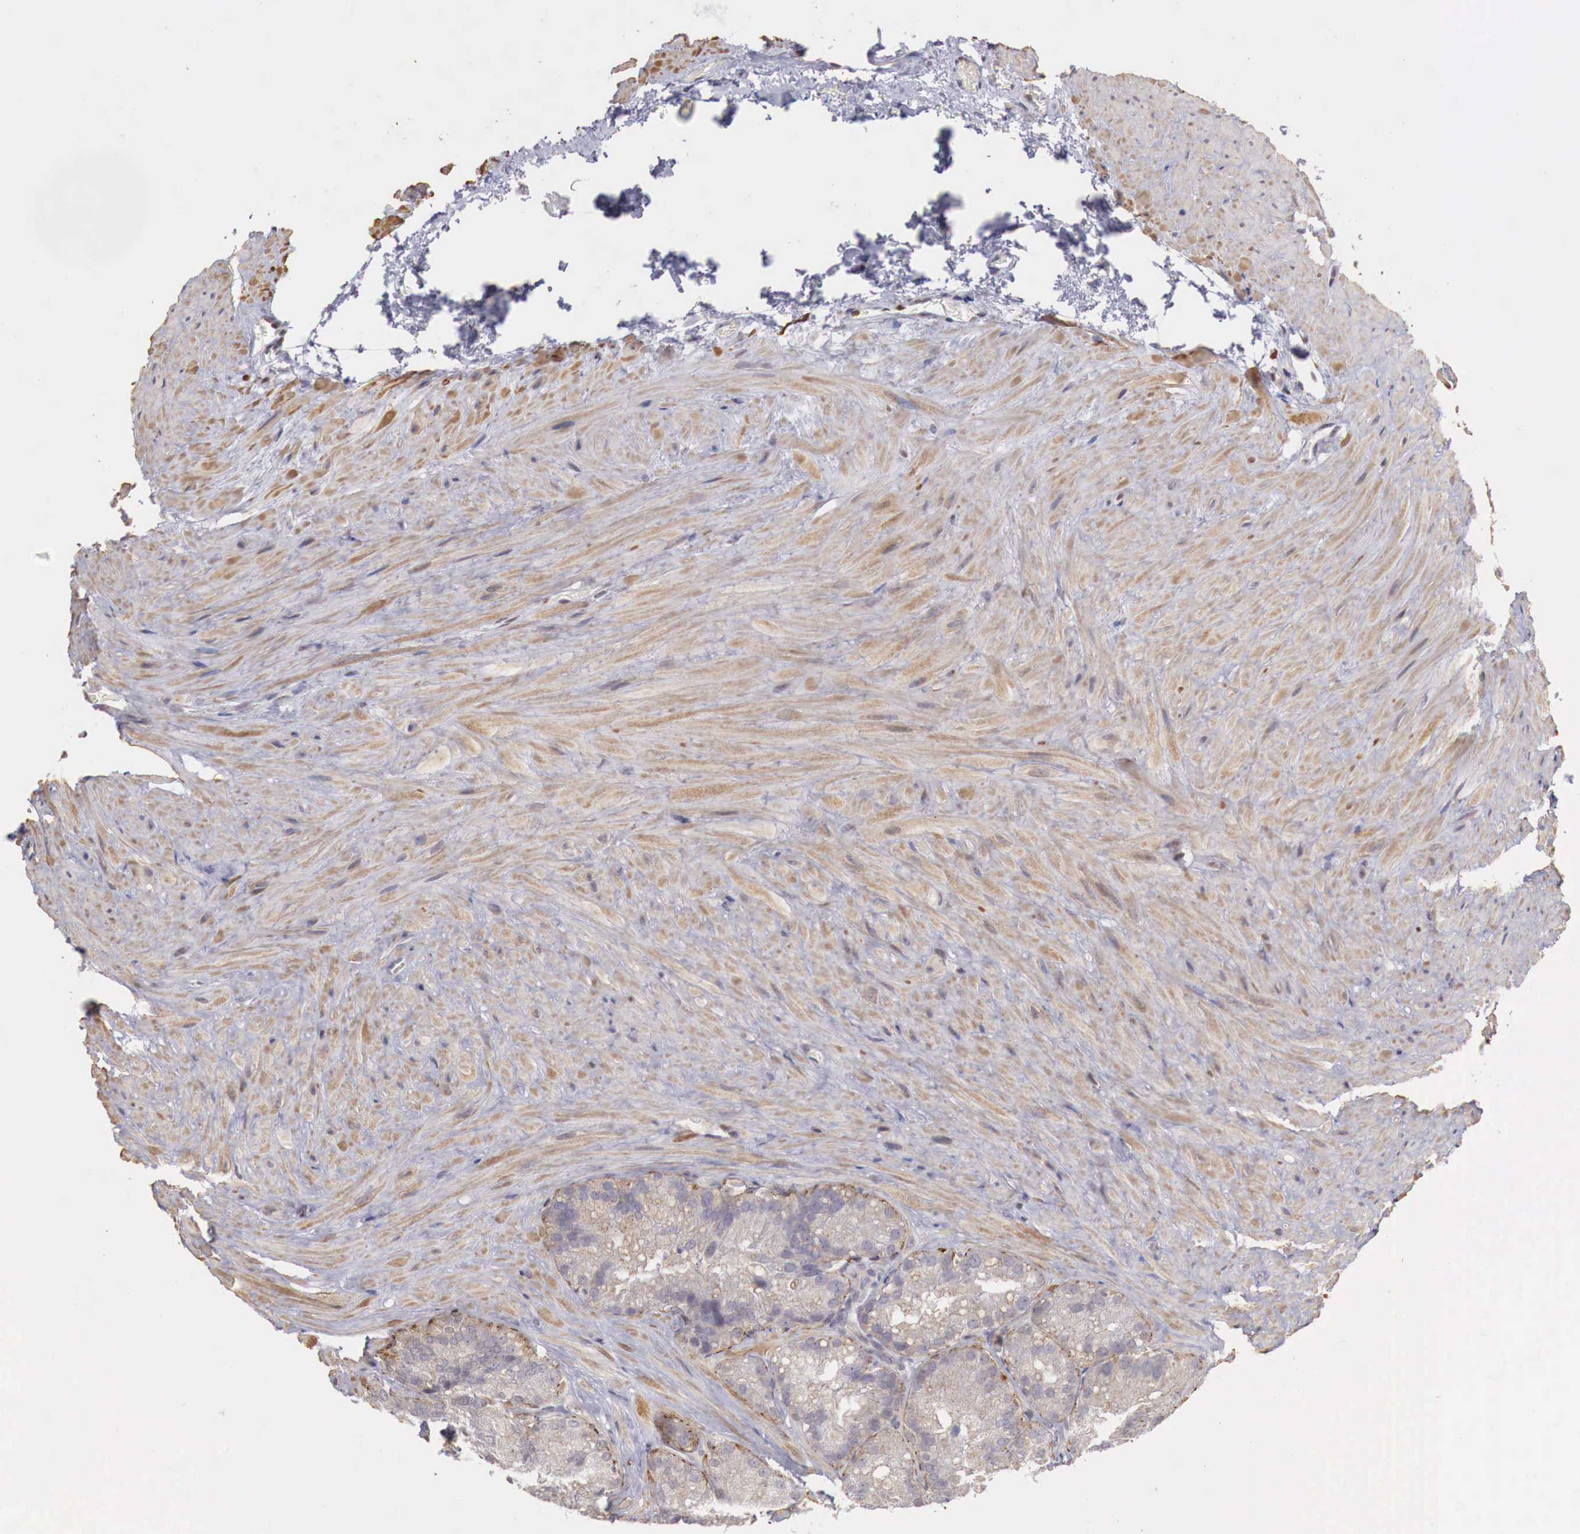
{"staining": {"intensity": "moderate", "quantity": ">75%", "location": "cytoplasmic/membranous"}, "tissue": "seminal vesicle", "cell_type": "Glandular cells", "image_type": "normal", "snomed": [{"axis": "morphology", "description": "Normal tissue, NOS"}, {"axis": "topography", "description": "Seminal veicle"}], "caption": "IHC image of unremarkable seminal vesicle: seminal vesicle stained using immunohistochemistry shows medium levels of moderate protein expression localized specifically in the cytoplasmic/membranous of glandular cells, appearing as a cytoplasmic/membranous brown color.", "gene": "TBC1D9", "patient": {"sex": "male", "age": 69}}